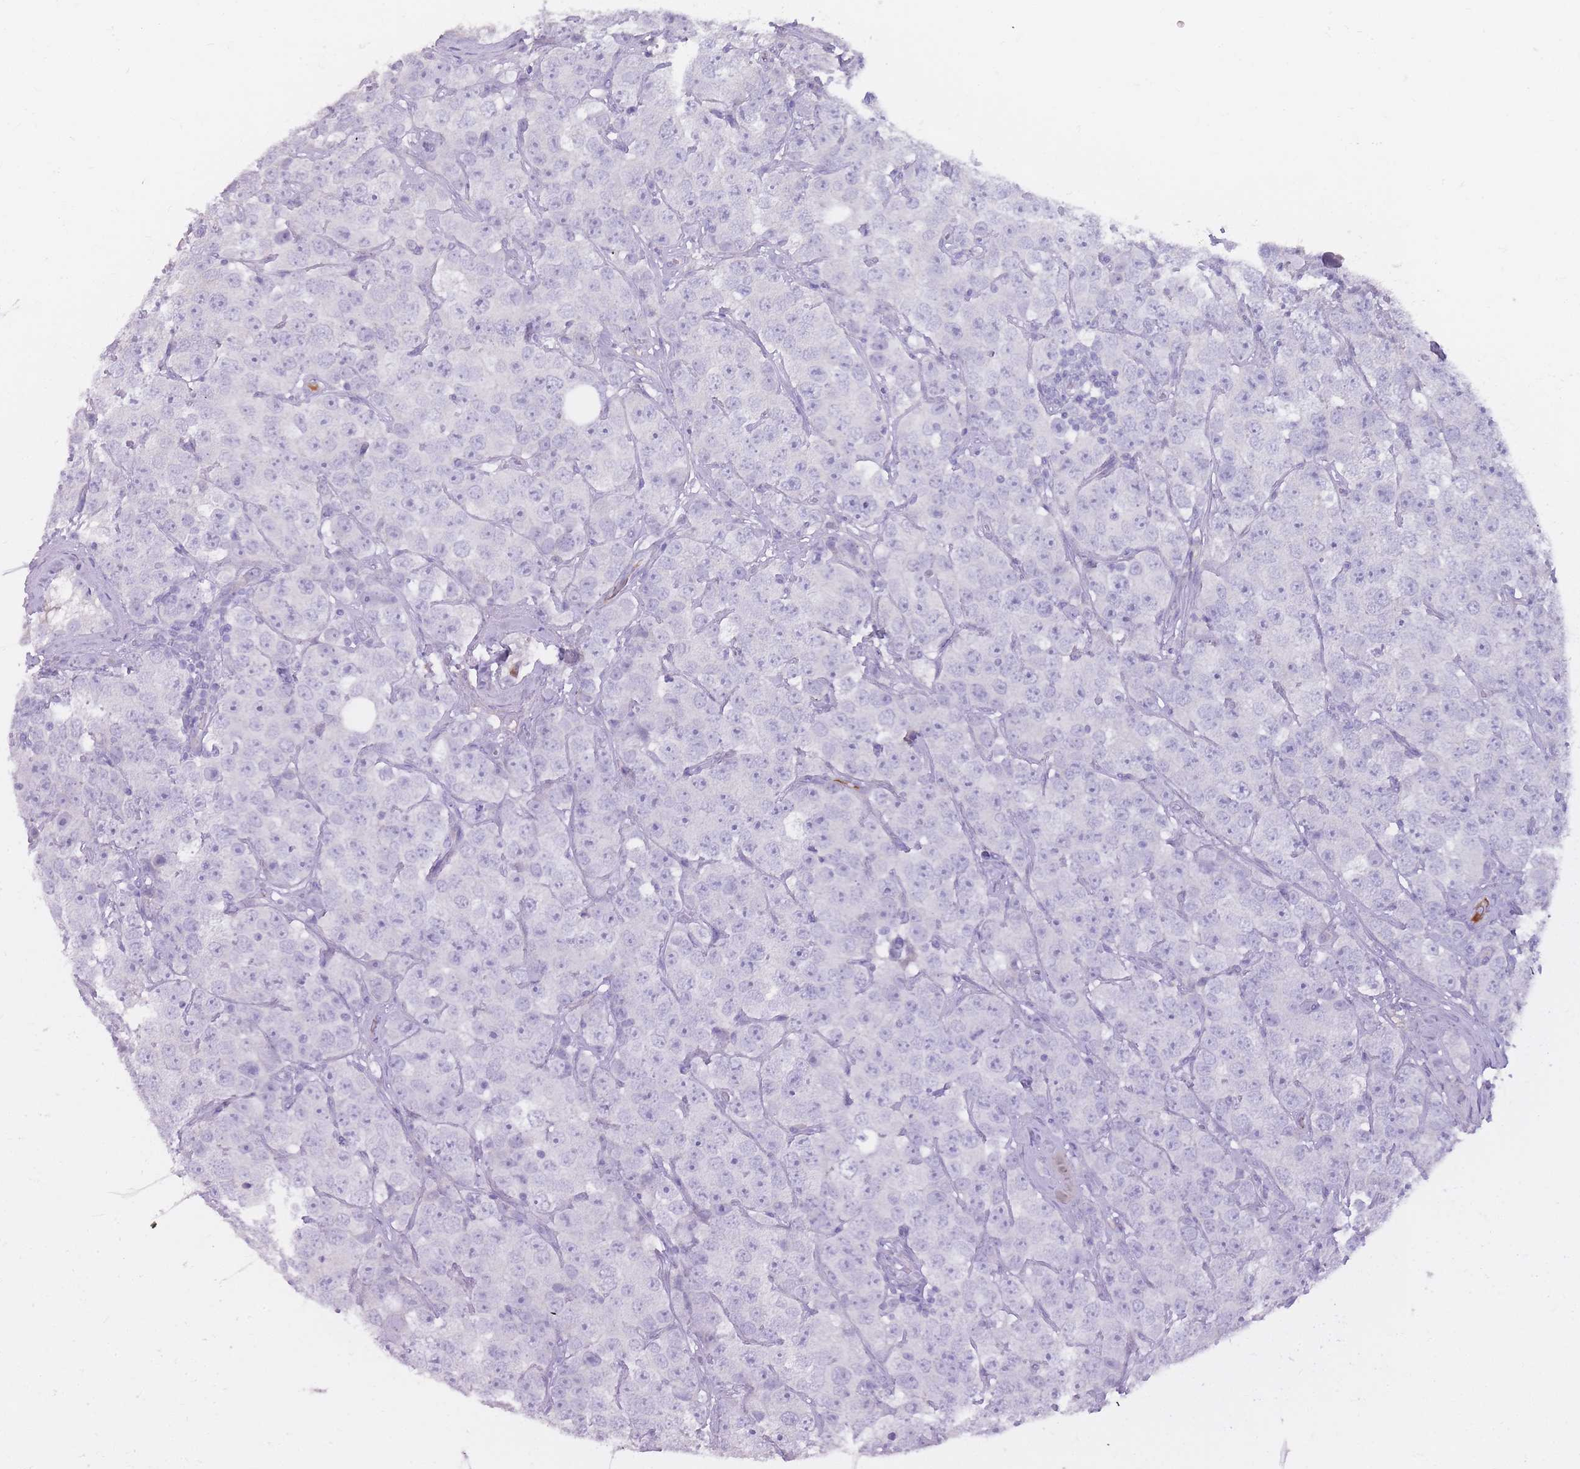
{"staining": {"intensity": "negative", "quantity": "none", "location": "none"}, "tissue": "testis cancer", "cell_type": "Tumor cells", "image_type": "cancer", "snomed": [{"axis": "morphology", "description": "Seminoma, NOS"}, {"axis": "topography", "description": "Testis"}], "caption": "Tumor cells are negative for protein expression in human seminoma (testis).", "gene": "PRG4", "patient": {"sex": "male", "age": 28}}